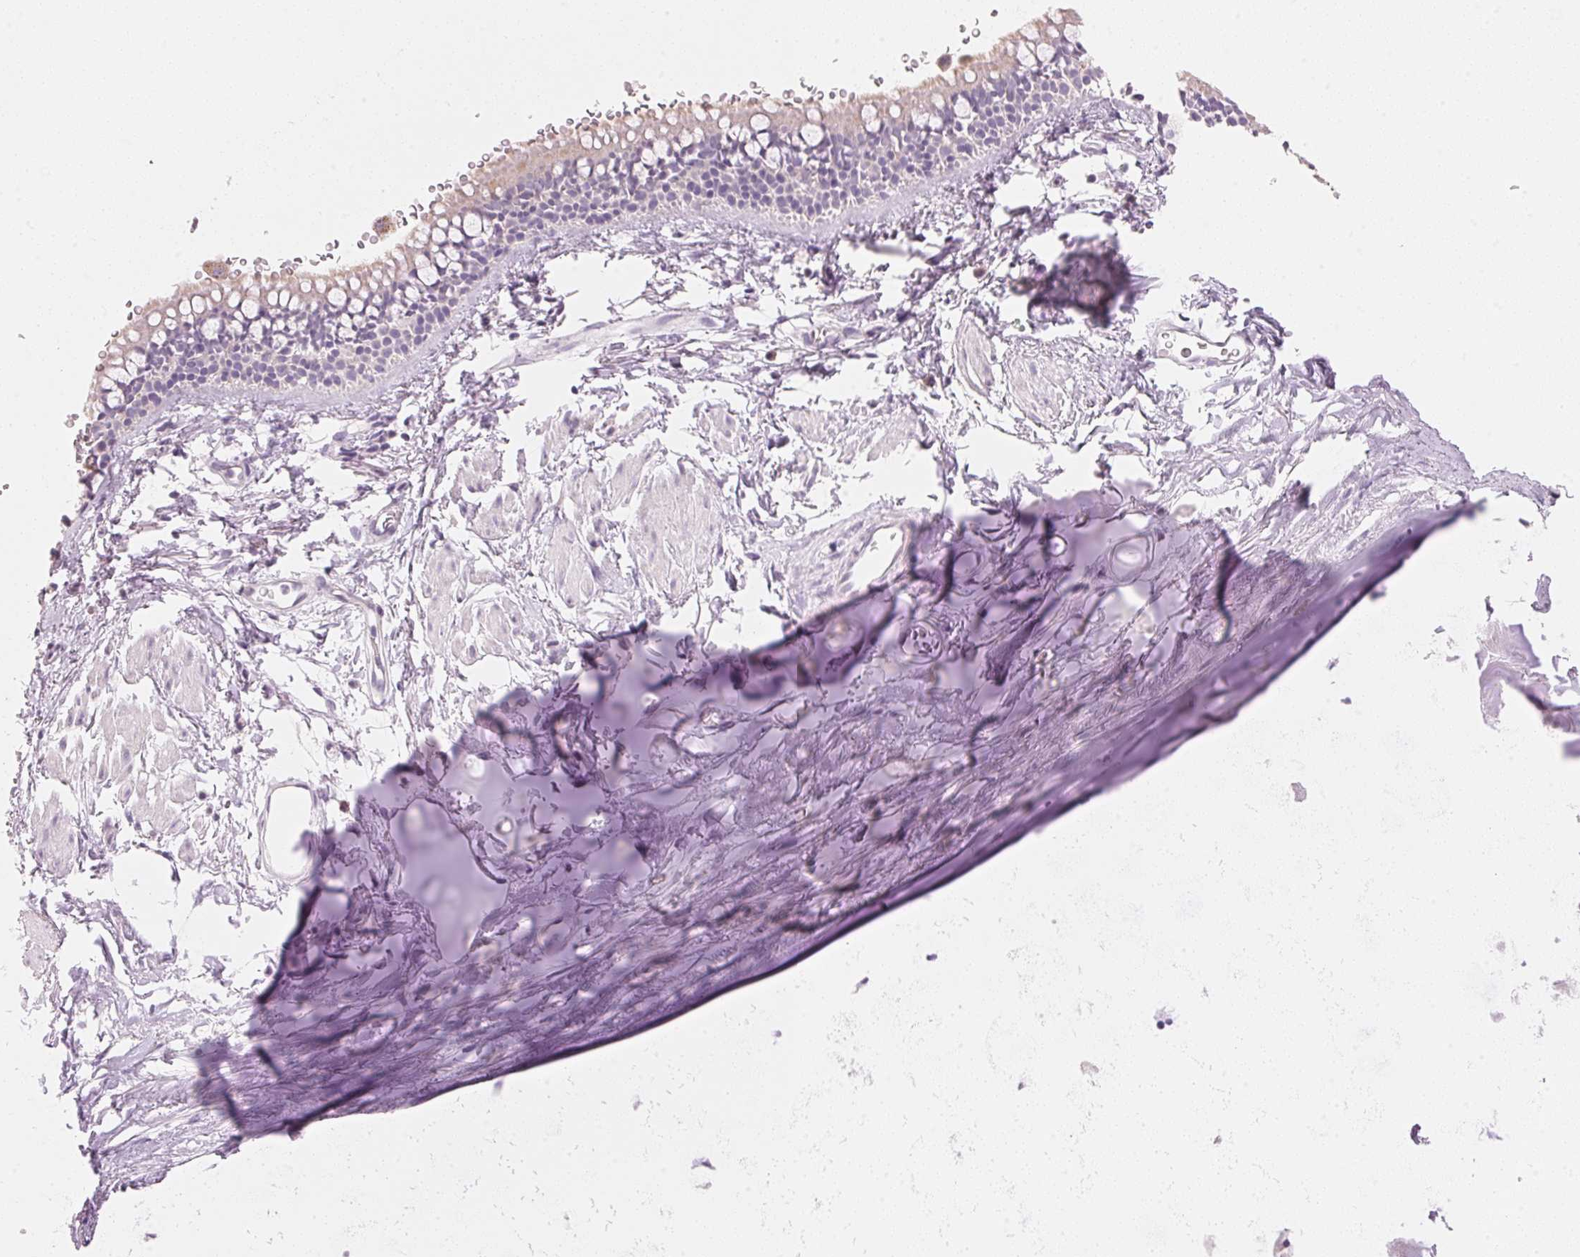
{"staining": {"intensity": "negative", "quantity": "none", "location": "none"}, "tissue": "bronchus", "cell_type": "Respiratory epithelial cells", "image_type": "normal", "snomed": [{"axis": "morphology", "description": "Normal tissue, NOS"}, {"axis": "topography", "description": "Lymph node"}, {"axis": "topography", "description": "Cartilage tissue"}, {"axis": "topography", "description": "Bronchus"}], "caption": "IHC of normal human bronchus exhibits no positivity in respiratory epithelial cells. (Stains: DAB (3,3'-diaminobenzidine) immunohistochemistry with hematoxylin counter stain, Microscopy: brightfield microscopy at high magnification).", "gene": "HOXB13", "patient": {"sex": "female", "age": 70}}